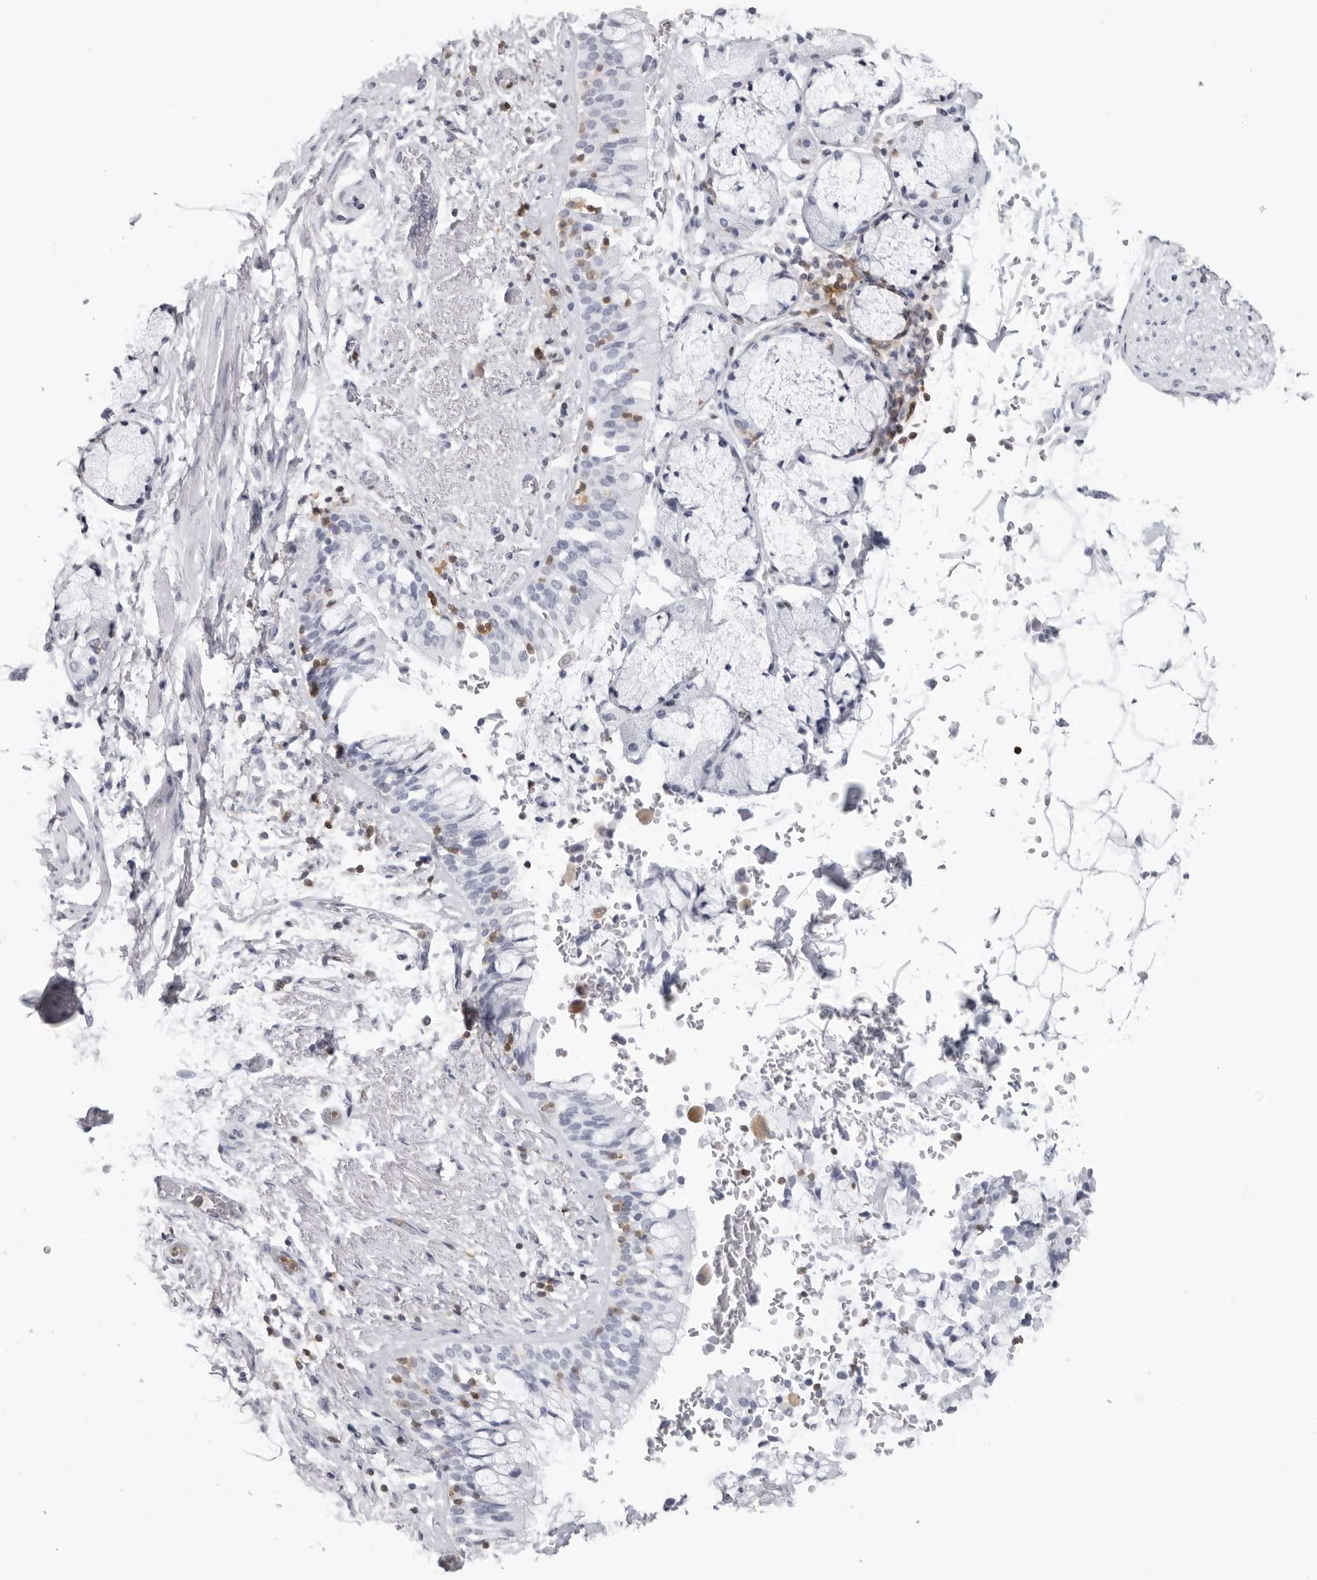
{"staining": {"intensity": "negative", "quantity": "none", "location": "none"}, "tissue": "bronchus", "cell_type": "Respiratory epithelial cells", "image_type": "normal", "snomed": [{"axis": "morphology", "description": "Normal tissue, NOS"}, {"axis": "morphology", "description": "Inflammation, NOS"}, {"axis": "topography", "description": "Cartilage tissue"}, {"axis": "topography", "description": "Bronchus"}, {"axis": "topography", "description": "Lung"}], "caption": "IHC histopathology image of benign bronchus: human bronchus stained with DAB (3,3'-diaminobenzidine) demonstrates no significant protein expression in respiratory epithelial cells.", "gene": "FMNL1", "patient": {"sex": "female", "age": 64}}